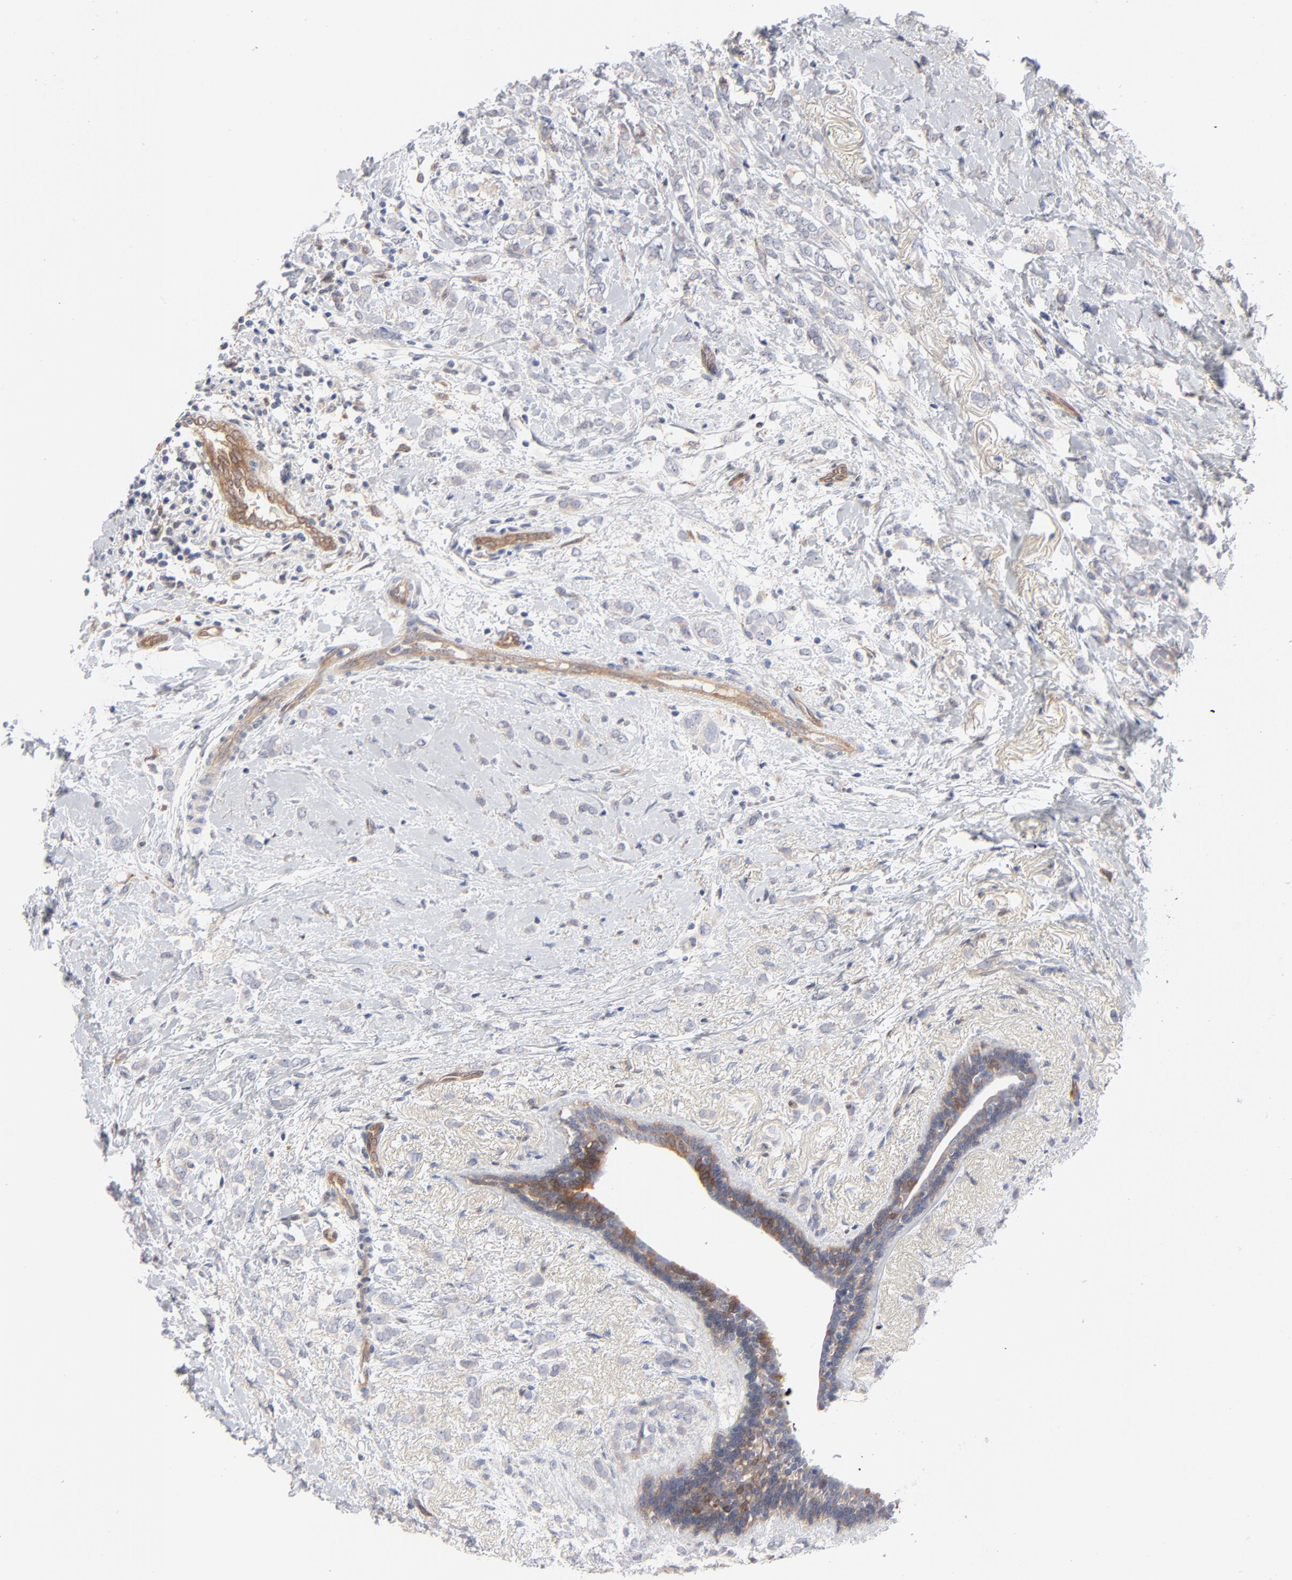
{"staining": {"intensity": "negative", "quantity": "none", "location": "none"}, "tissue": "breast cancer", "cell_type": "Tumor cells", "image_type": "cancer", "snomed": [{"axis": "morphology", "description": "Normal tissue, NOS"}, {"axis": "morphology", "description": "Lobular carcinoma"}, {"axis": "topography", "description": "Breast"}], "caption": "Breast cancer (lobular carcinoma) stained for a protein using immunohistochemistry (IHC) exhibits no expression tumor cells.", "gene": "ARRB1", "patient": {"sex": "female", "age": 47}}